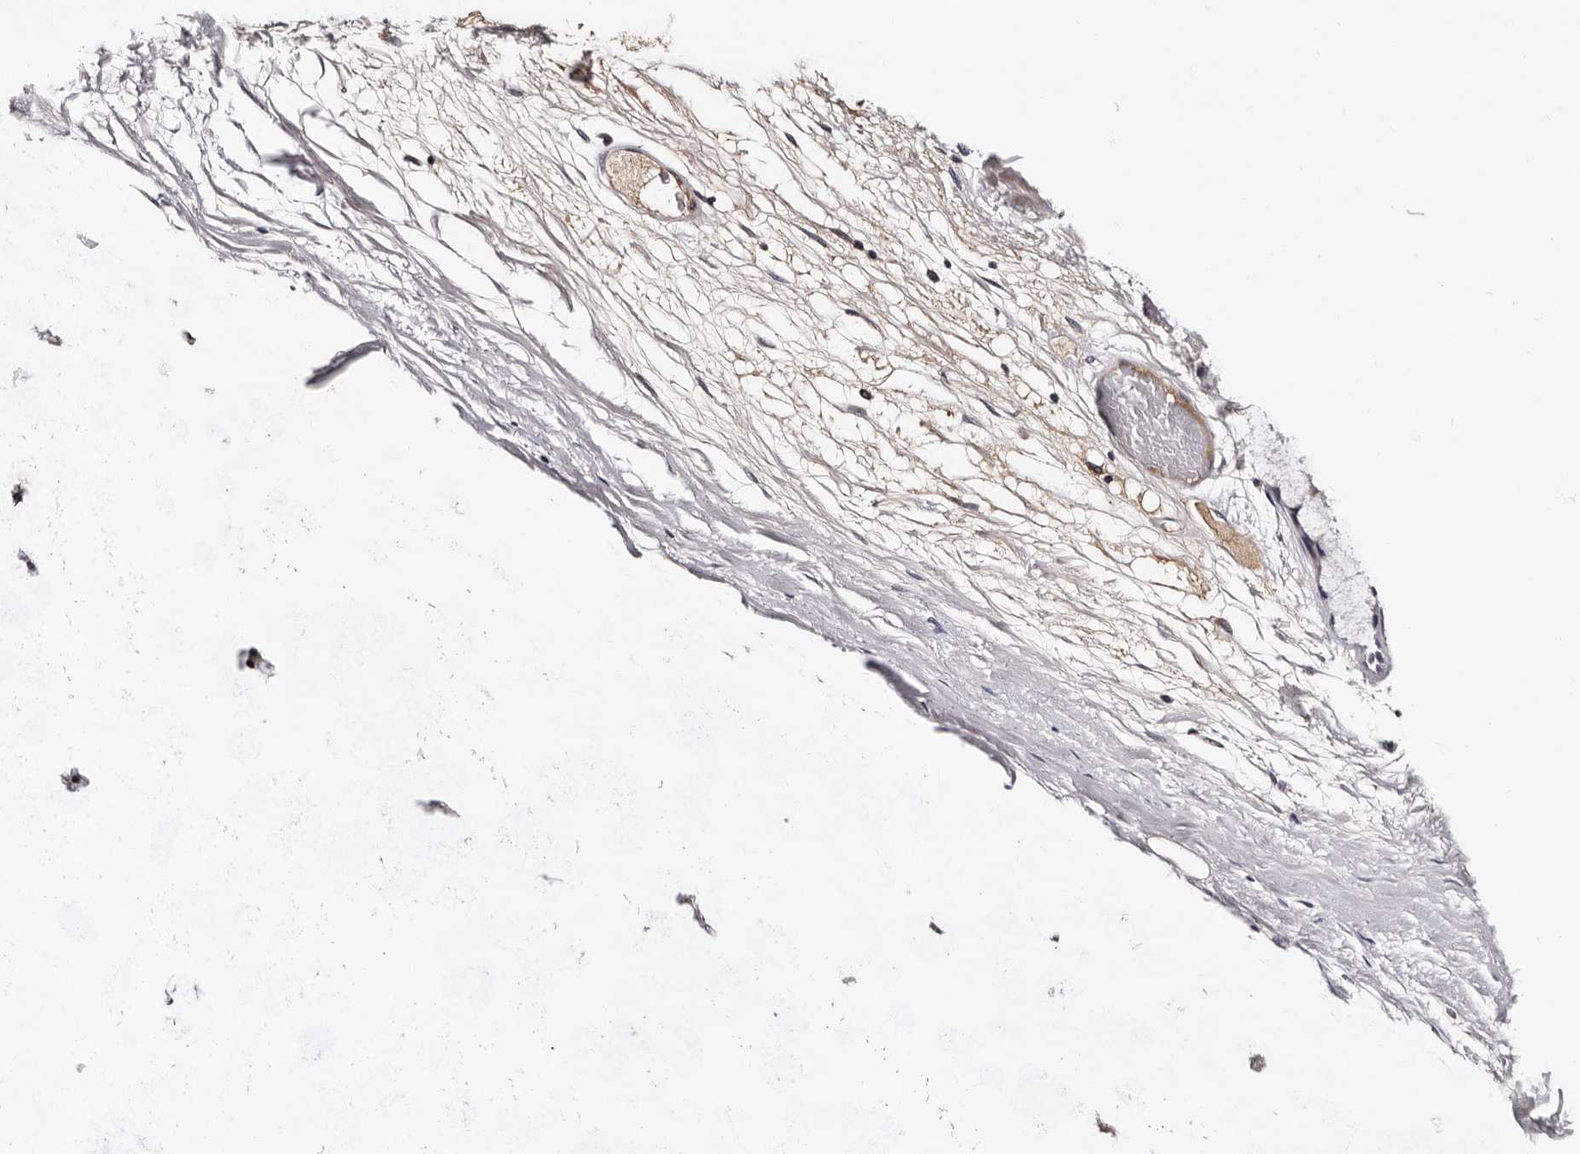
{"staining": {"intensity": "negative", "quantity": "none", "location": "none"}, "tissue": "adipose tissue", "cell_type": "Adipocytes", "image_type": "normal", "snomed": [{"axis": "morphology", "description": "Normal tissue, NOS"}, {"axis": "topography", "description": "Bronchus"}], "caption": "Protein analysis of unremarkable adipose tissue reveals no significant expression in adipocytes. (DAB immunohistochemistry (IHC) visualized using brightfield microscopy, high magnification).", "gene": "TAF4B", "patient": {"sex": "male", "age": 66}}